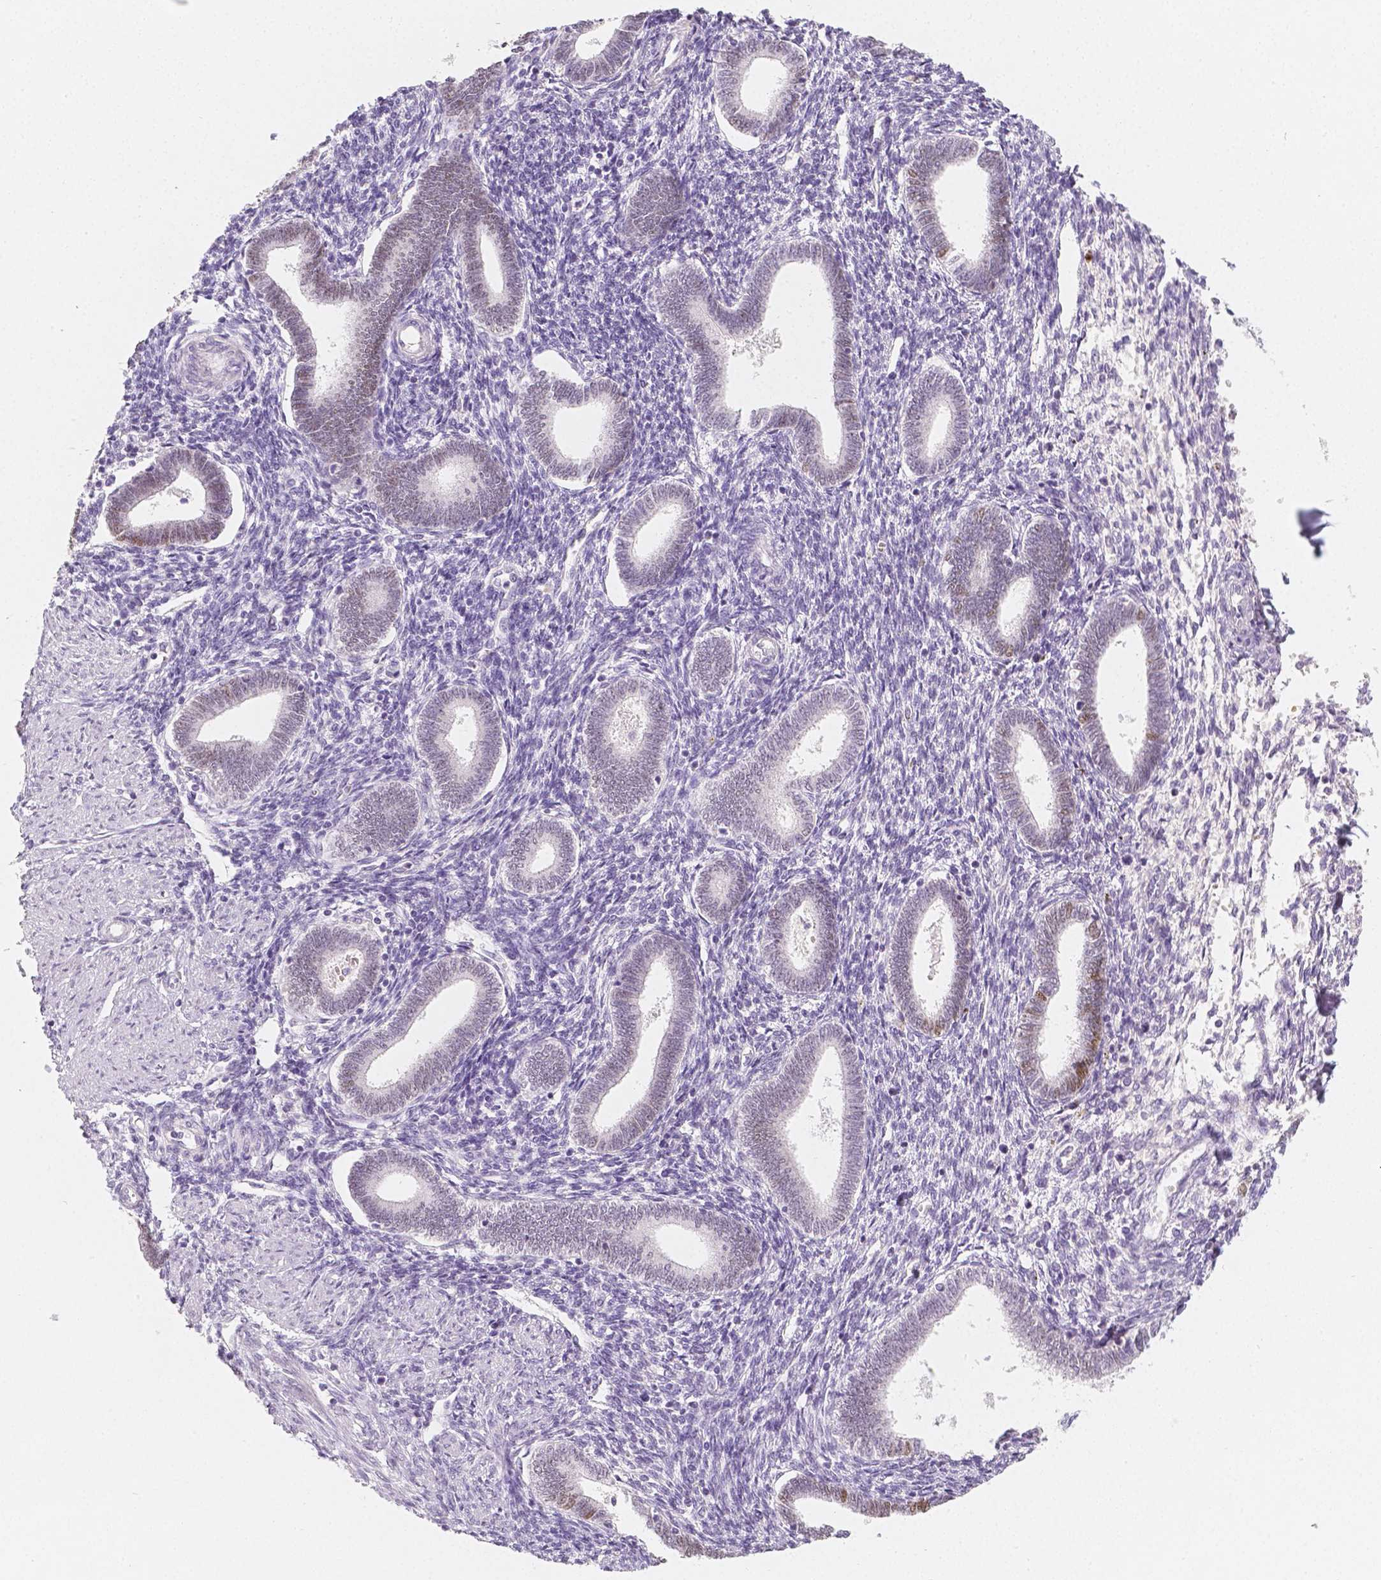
{"staining": {"intensity": "negative", "quantity": "none", "location": "none"}, "tissue": "endometrium", "cell_type": "Cells in endometrial stroma", "image_type": "normal", "snomed": [{"axis": "morphology", "description": "Normal tissue, NOS"}, {"axis": "topography", "description": "Endometrium"}], "caption": "A photomicrograph of human endometrium is negative for staining in cells in endometrial stroma. The staining is performed using DAB (3,3'-diaminobenzidine) brown chromogen with nuclei counter-stained in using hematoxylin.", "gene": "HNF1B", "patient": {"sex": "female", "age": 42}}